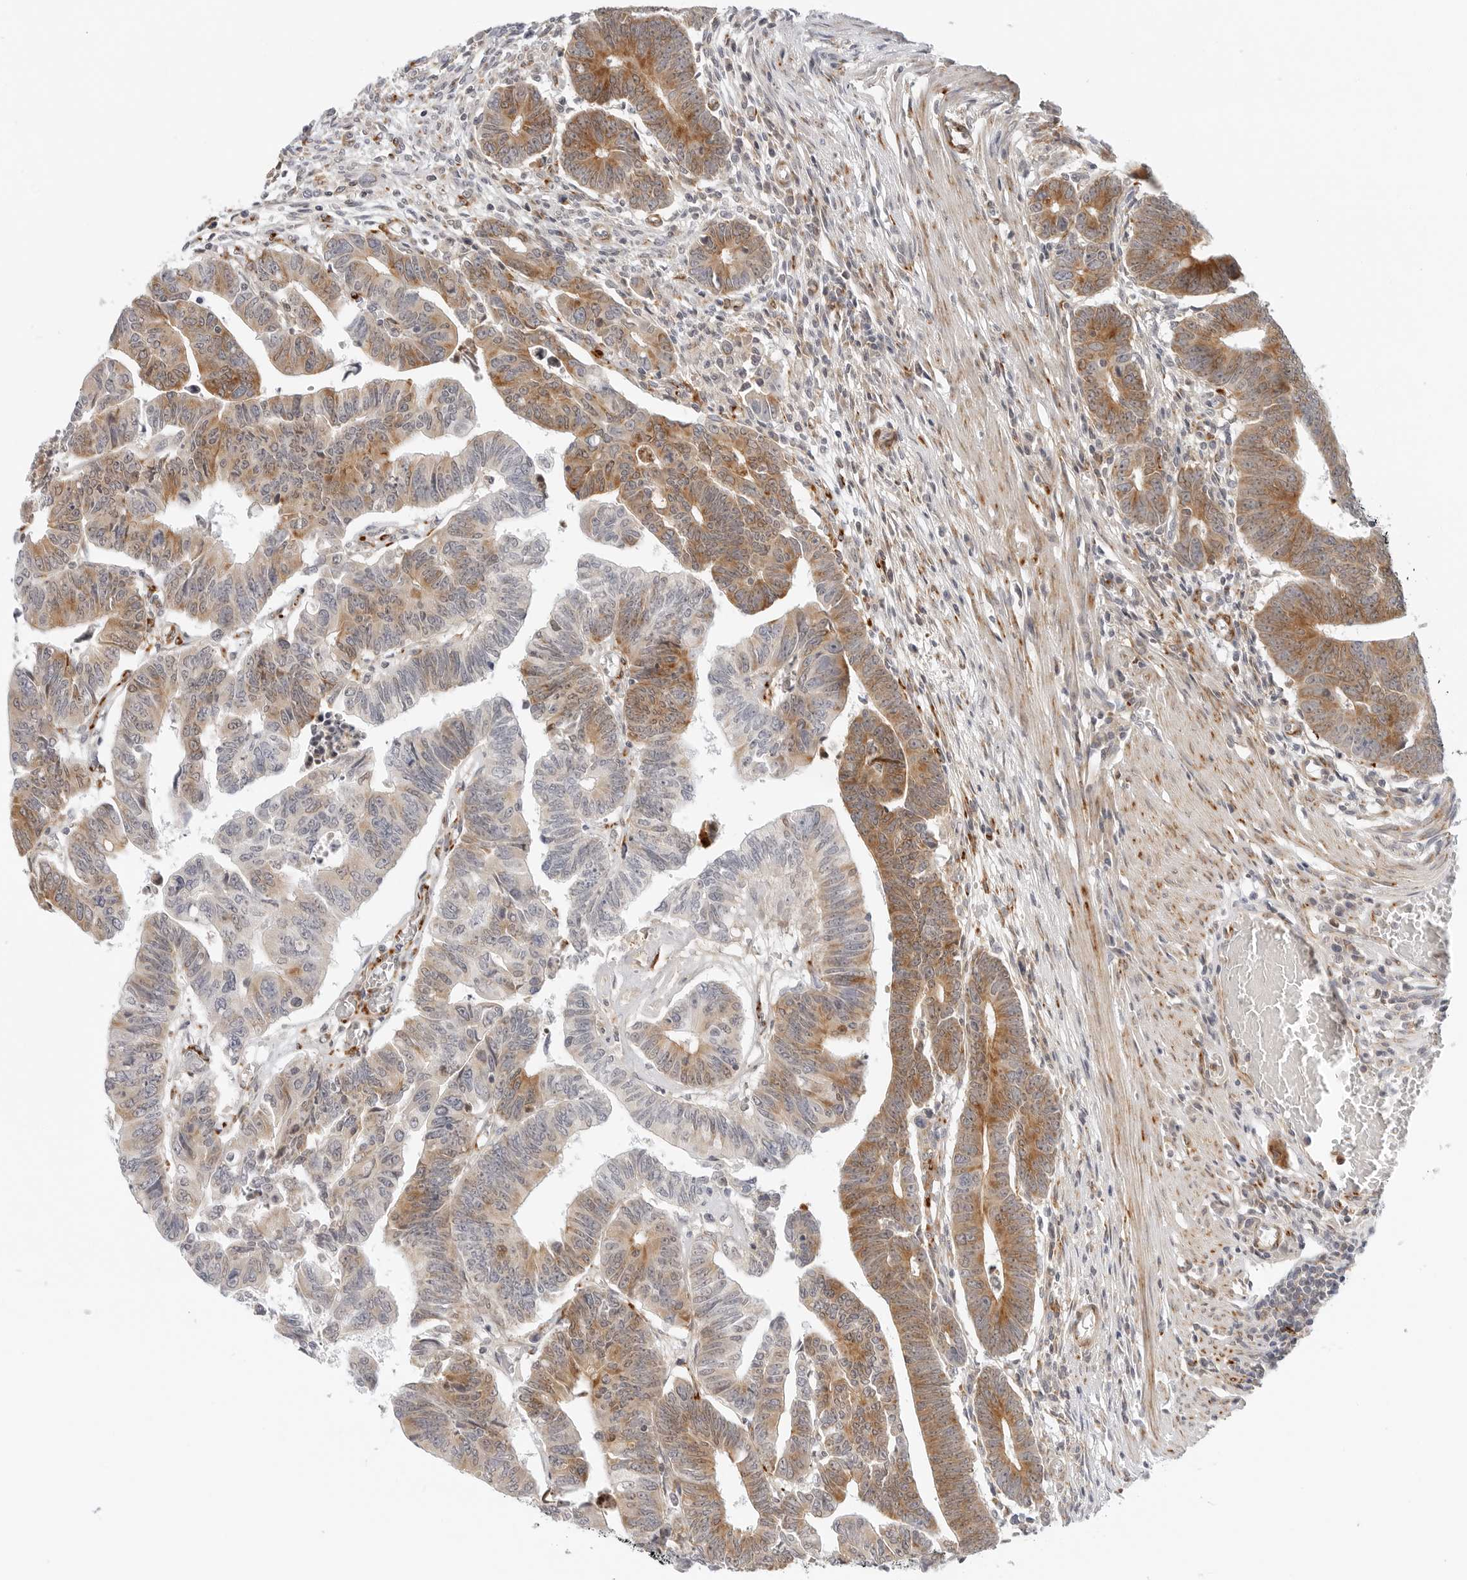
{"staining": {"intensity": "moderate", "quantity": ">75%", "location": "cytoplasmic/membranous"}, "tissue": "colorectal cancer", "cell_type": "Tumor cells", "image_type": "cancer", "snomed": [{"axis": "morphology", "description": "Adenocarcinoma, NOS"}, {"axis": "topography", "description": "Rectum"}], "caption": "This histopathology image shows colorectal cancer (adenocarcinoma) stained with immunohistochemistry (IHC) to label a protein in brown. The cytoplasmic/membranous of tumor cells show moderate positivity for the protein. Nuclei are counter-stained blue.", "gene": "C1QTNF1", "patient": {"sex": "female", "age": 65}}